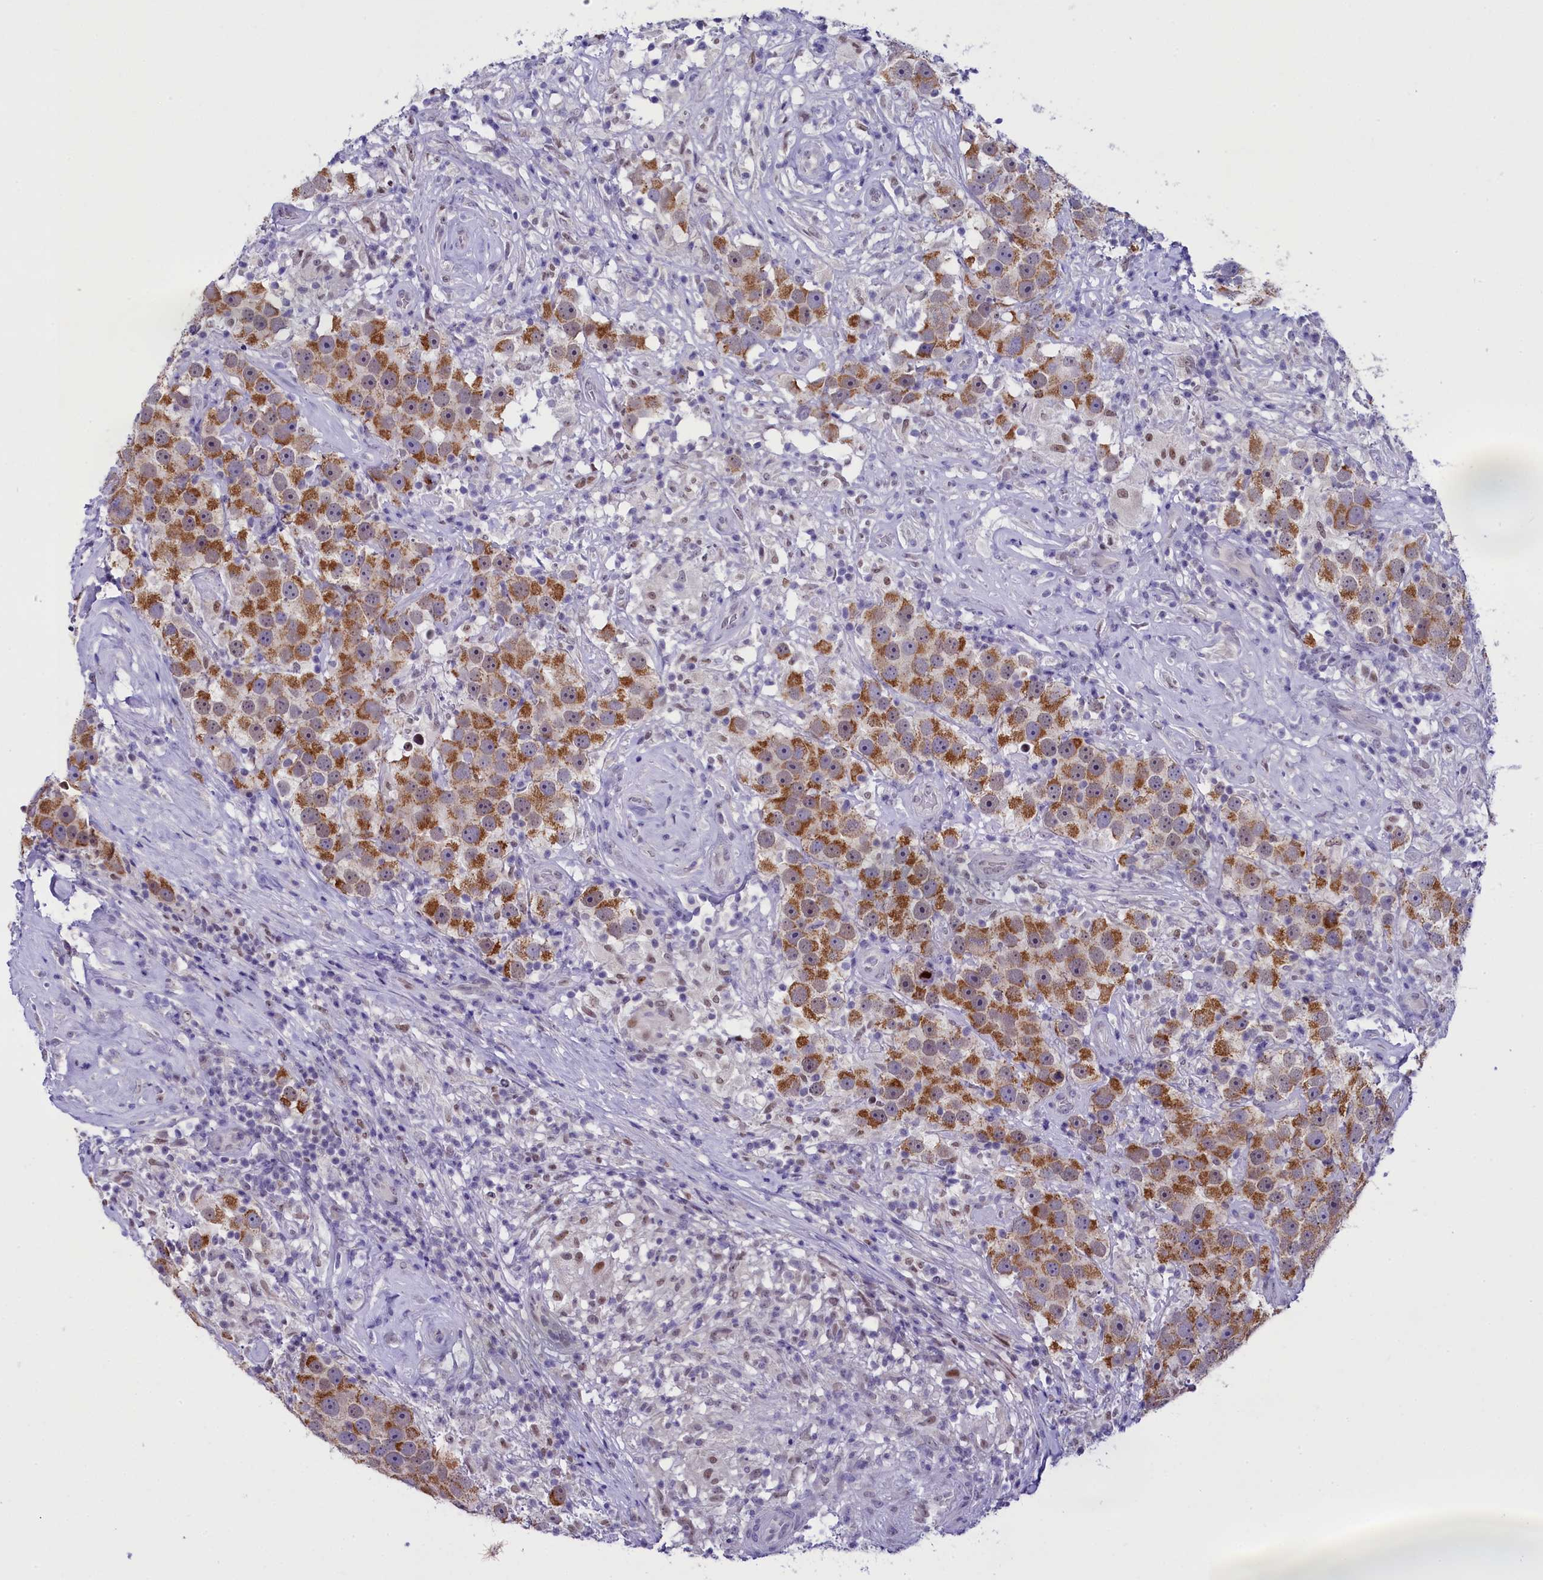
{"staining": {"intensity": "moderate", "quantity": ">75%", "location": "cytoplasmic/membranous"}, "tissue": "testis cancer", "cell_type": "Tumor cells", "image_type": "cancer", "snomed": [{"axis": "morphology", "description": "Seminoma, NOS"}, {"axis": "topography", "description": "Testis"}], "caption": "Moderate cytoplasmic/membranous protein expression is seen in about >75% of tumor cells in testis cancer.", "gene": "OSGEP", "patient": {"sex": "male", "age": 49}}